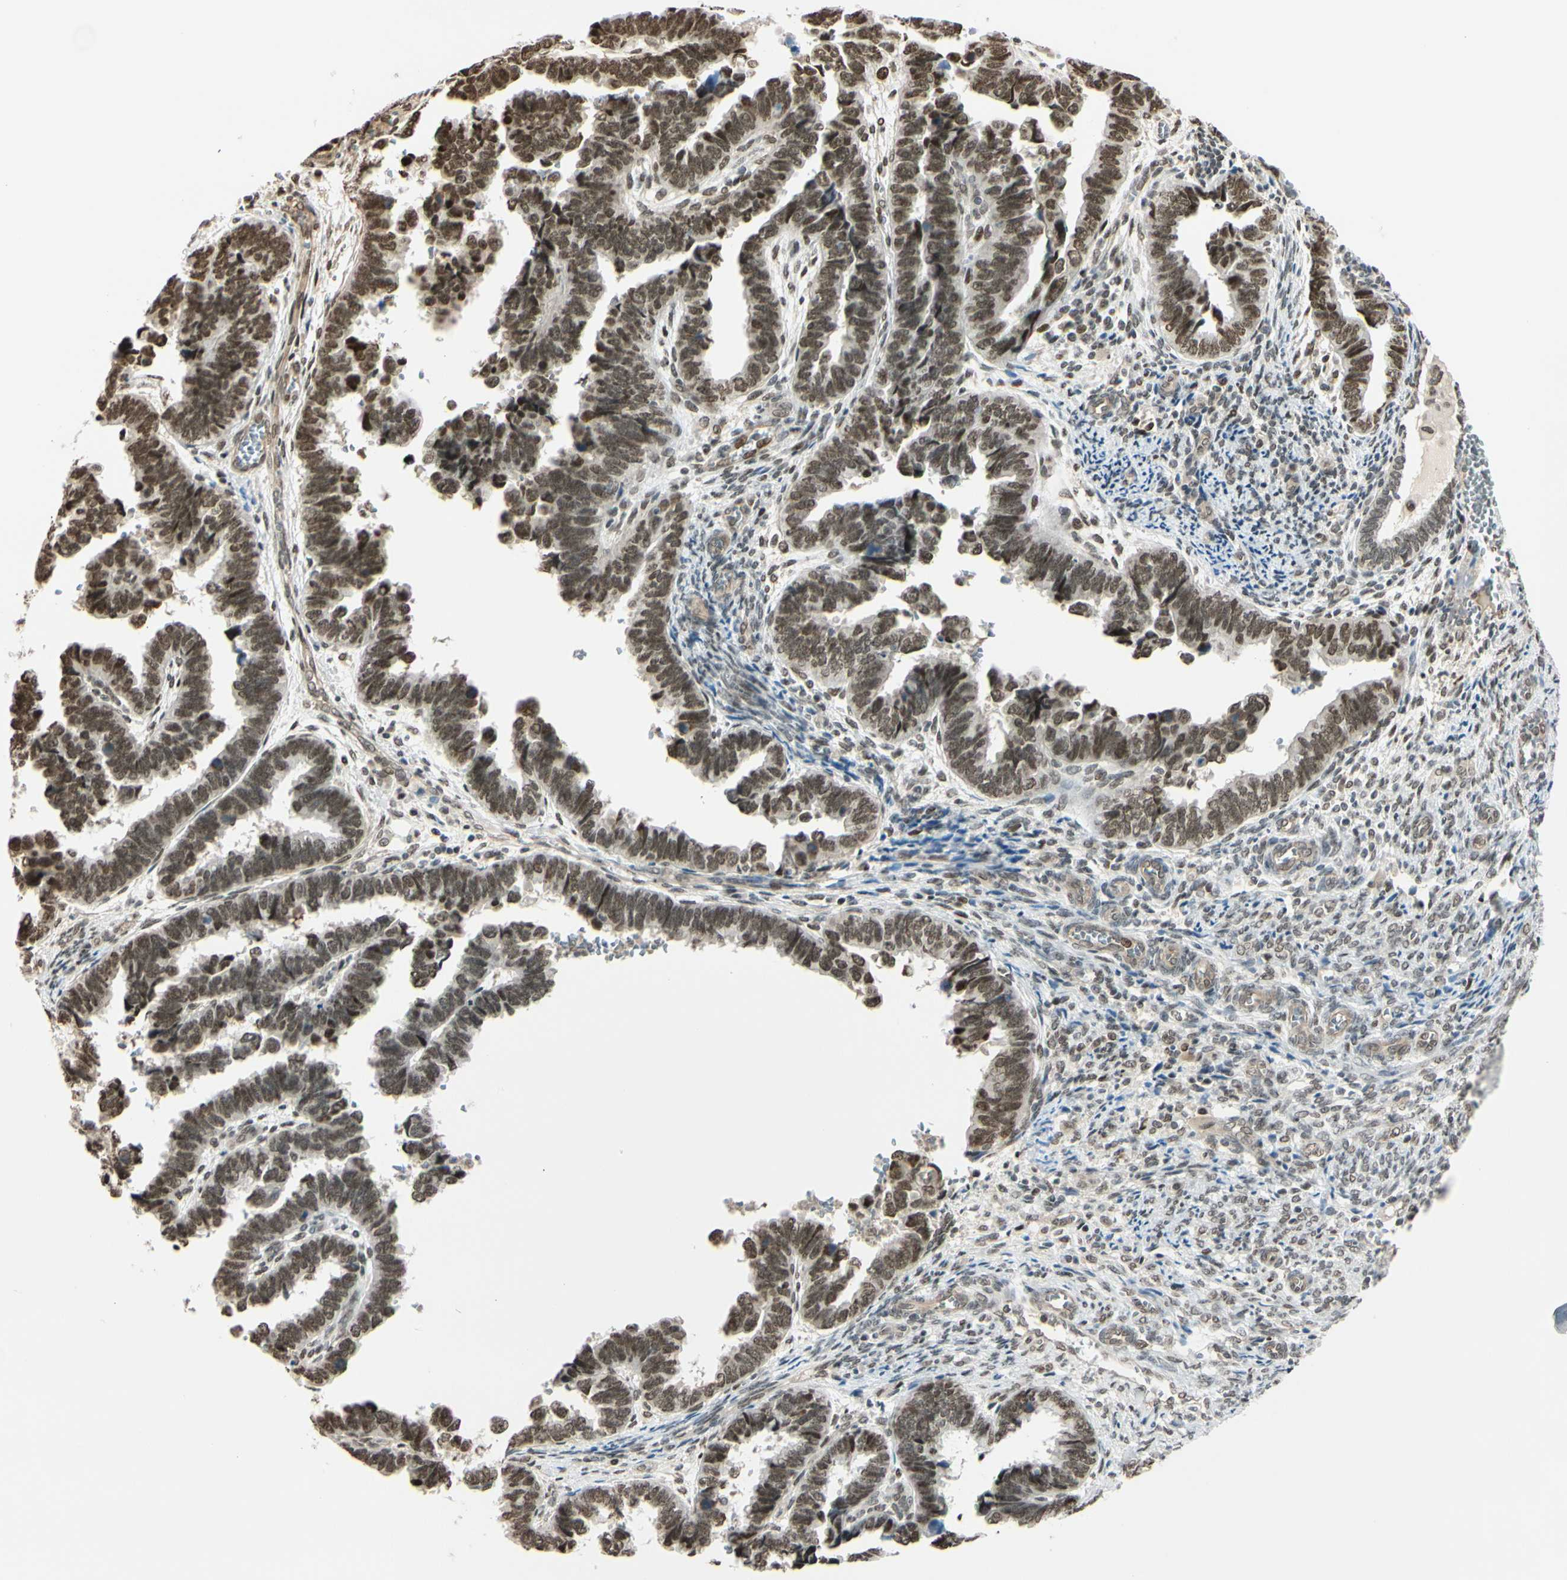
{"staining": {"intensity": "moderate", "quantity": ">75%", "location": "nuclear"}, "tissue": "endometrial cancer", "cell_type": "Tumor cells", "image_type": "cancer", "snomed": [{"axis": "morphology", "description": "Adenocarcinoma, NOS"}, {"axis": "topography", "description": "Endometrium"}], "caption": "An image of endometrial adenocarcinoma stained for a protein exhibits moderate nuclear brown staining in tumor cells. The protein is stained brown, and the nuclei are stained in blue (DAB (3,3'-diaminobenzidine) IHC with brightfield microscopy, high magnification).", "gene": "SUFU", "patient": {"sex": "female", "age": 75}}